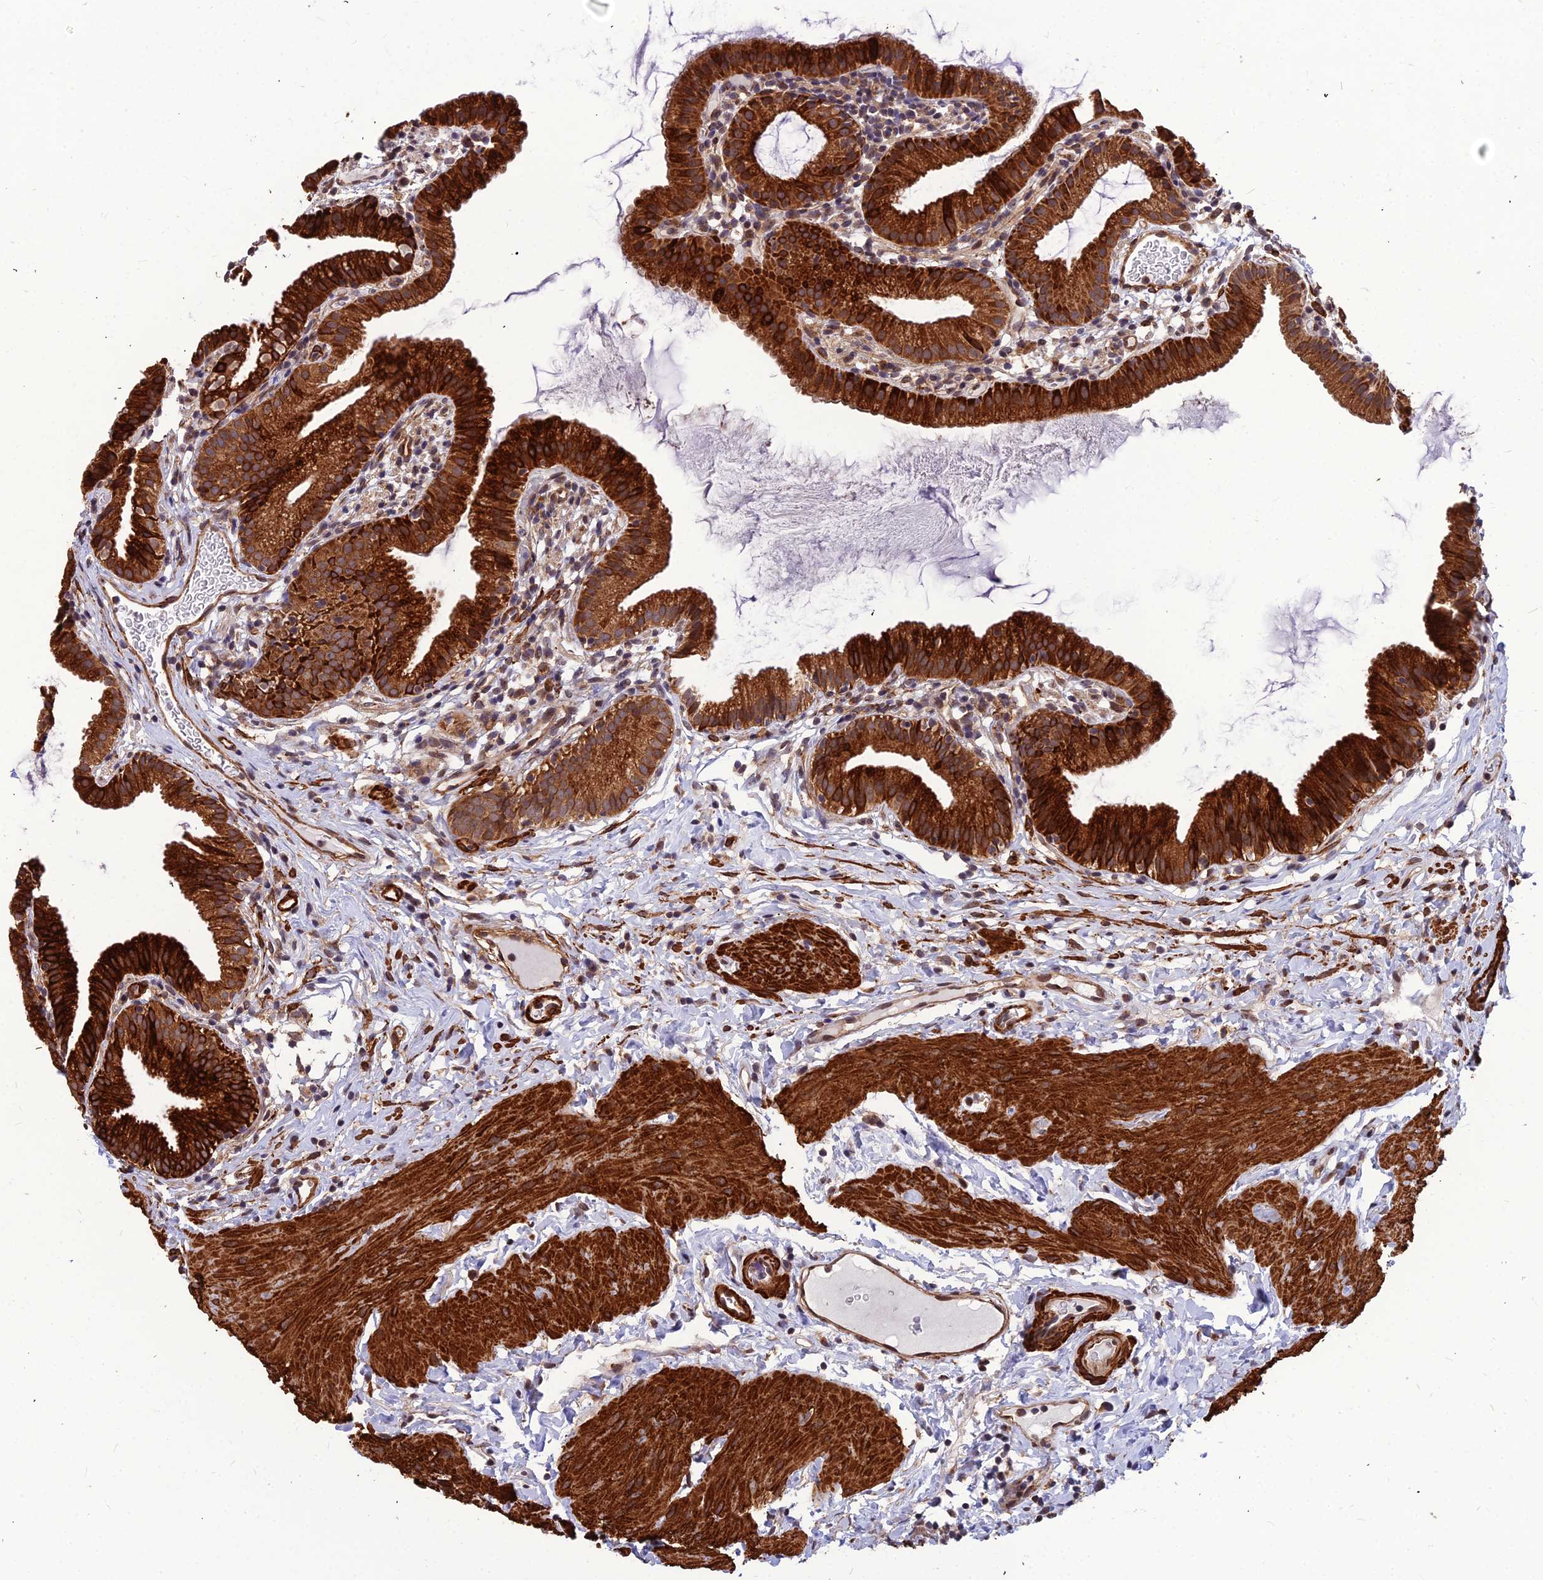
{"staining": {"intensity": "strong", "quantity": ">75%", "location": "cytoplasmic/membranous"}, "tissue": "gallbladder", "cell_type": "Glandular cells", "image_type": "normal", "snomed": [{"axis": "morphology", "description": "Normal tissue, NOS"}, {"axis": "topography", "description": "Gallbladder"}], "caption": "Protein expression analysis of unremarkable human gallbladder reveals strong cytoplasmic/membranous staining in about >75% of glandular cells.", "gene": "LEKR1", "patient": {"sex": "female", "age": 46}}